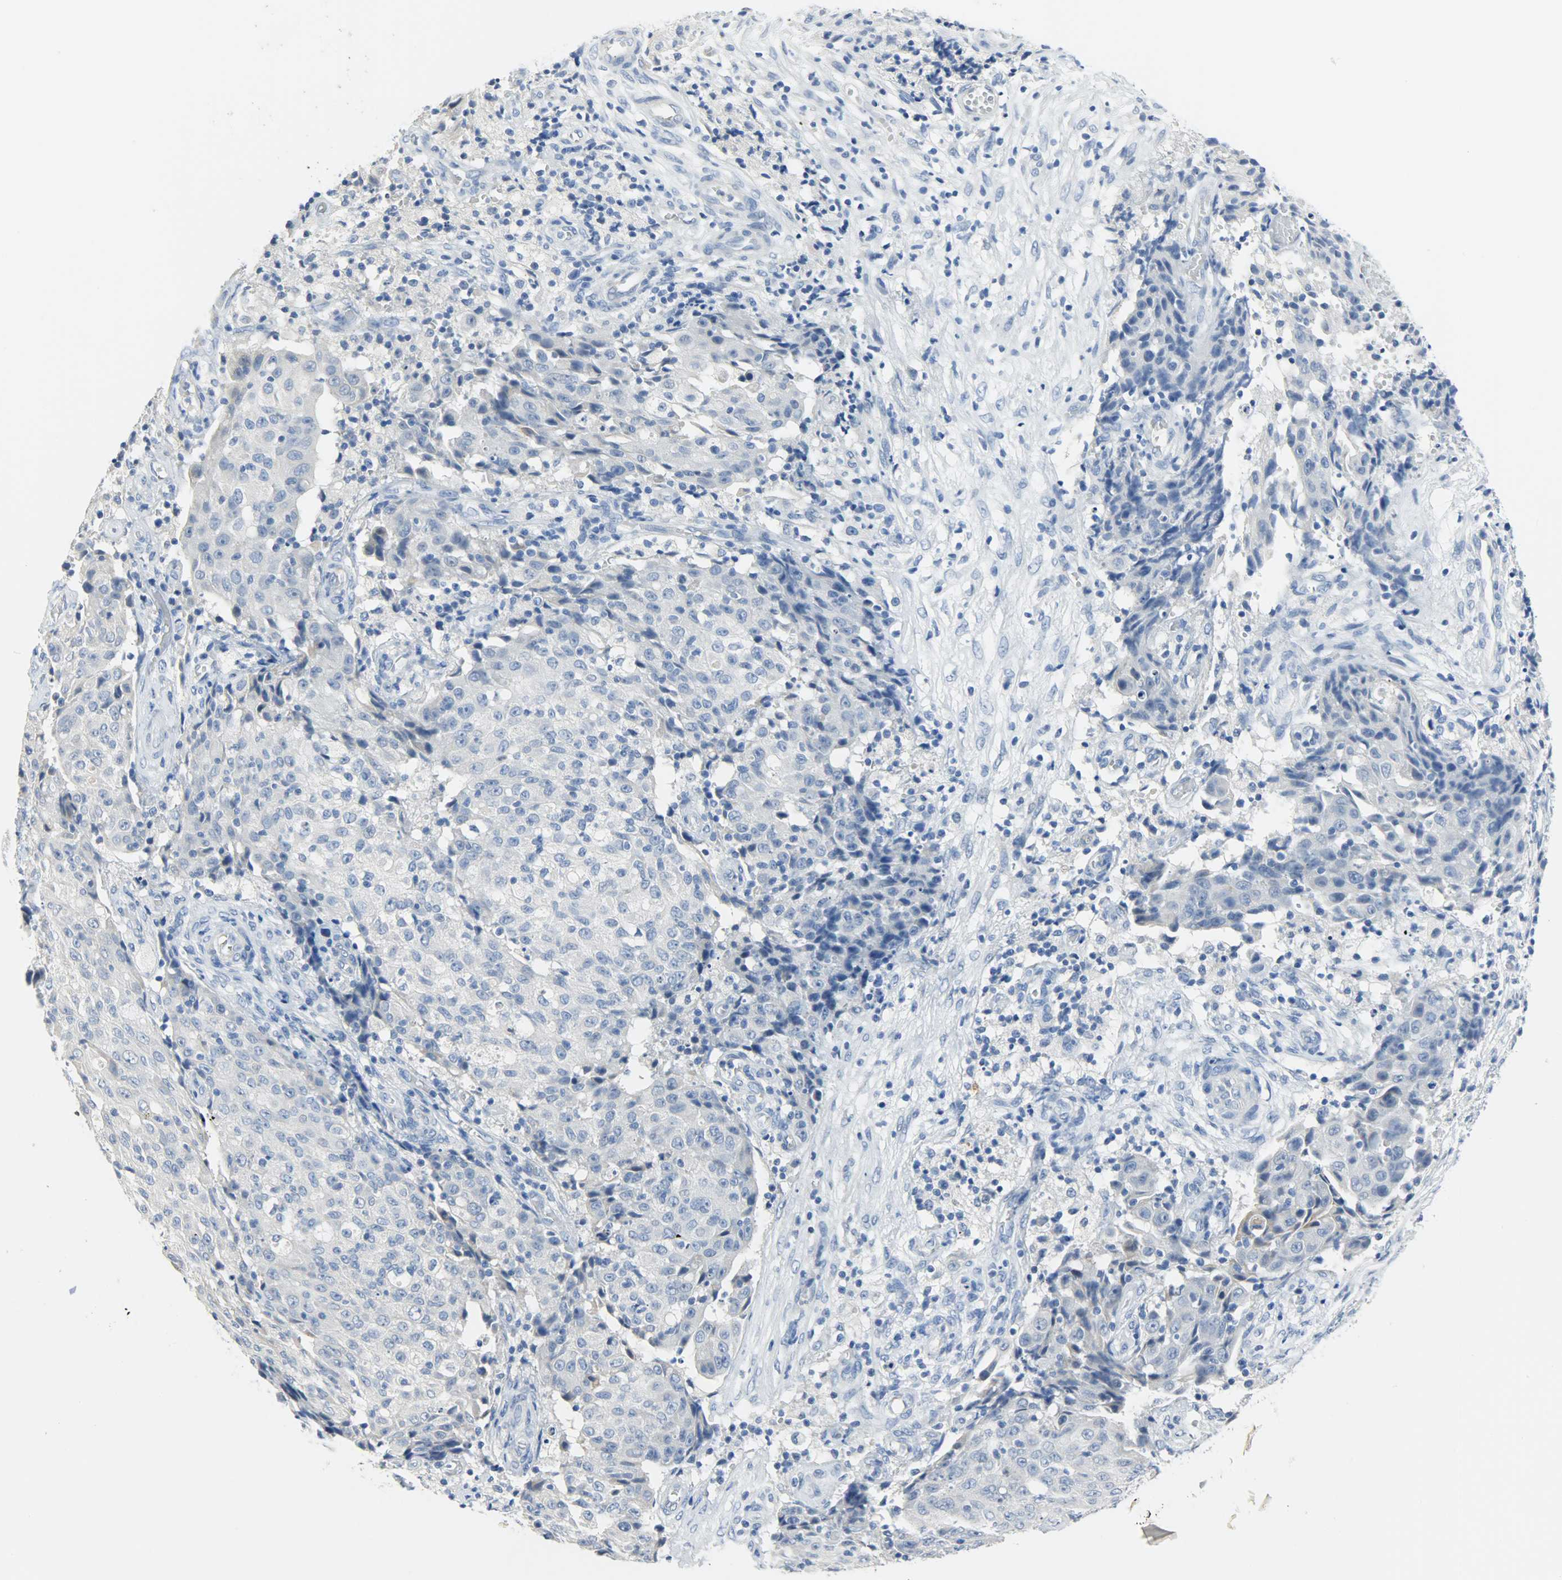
{"staining": {"intensity": "negative", "quantity": "none", "location": "none"}, "tissue": "ovarian cancer", "cell_type": "Tumor cells", "image_type": "cancer", "snomed": [{"axis": "morphology", "description": "Carcinoma, endometroid"}, {"axis": "topography", "description": "Ovary"}], "caption": "A histopathology image of ovarian cancer stained for a protein exhibits no brown staining in tumor cells. (Brightfield microscopy of DAB (3,3'-diaminobenzidine) immunohistochemistry at high magnification).", "gene": "CEBPE", "patient": {"sex": "female", "age": 42}}